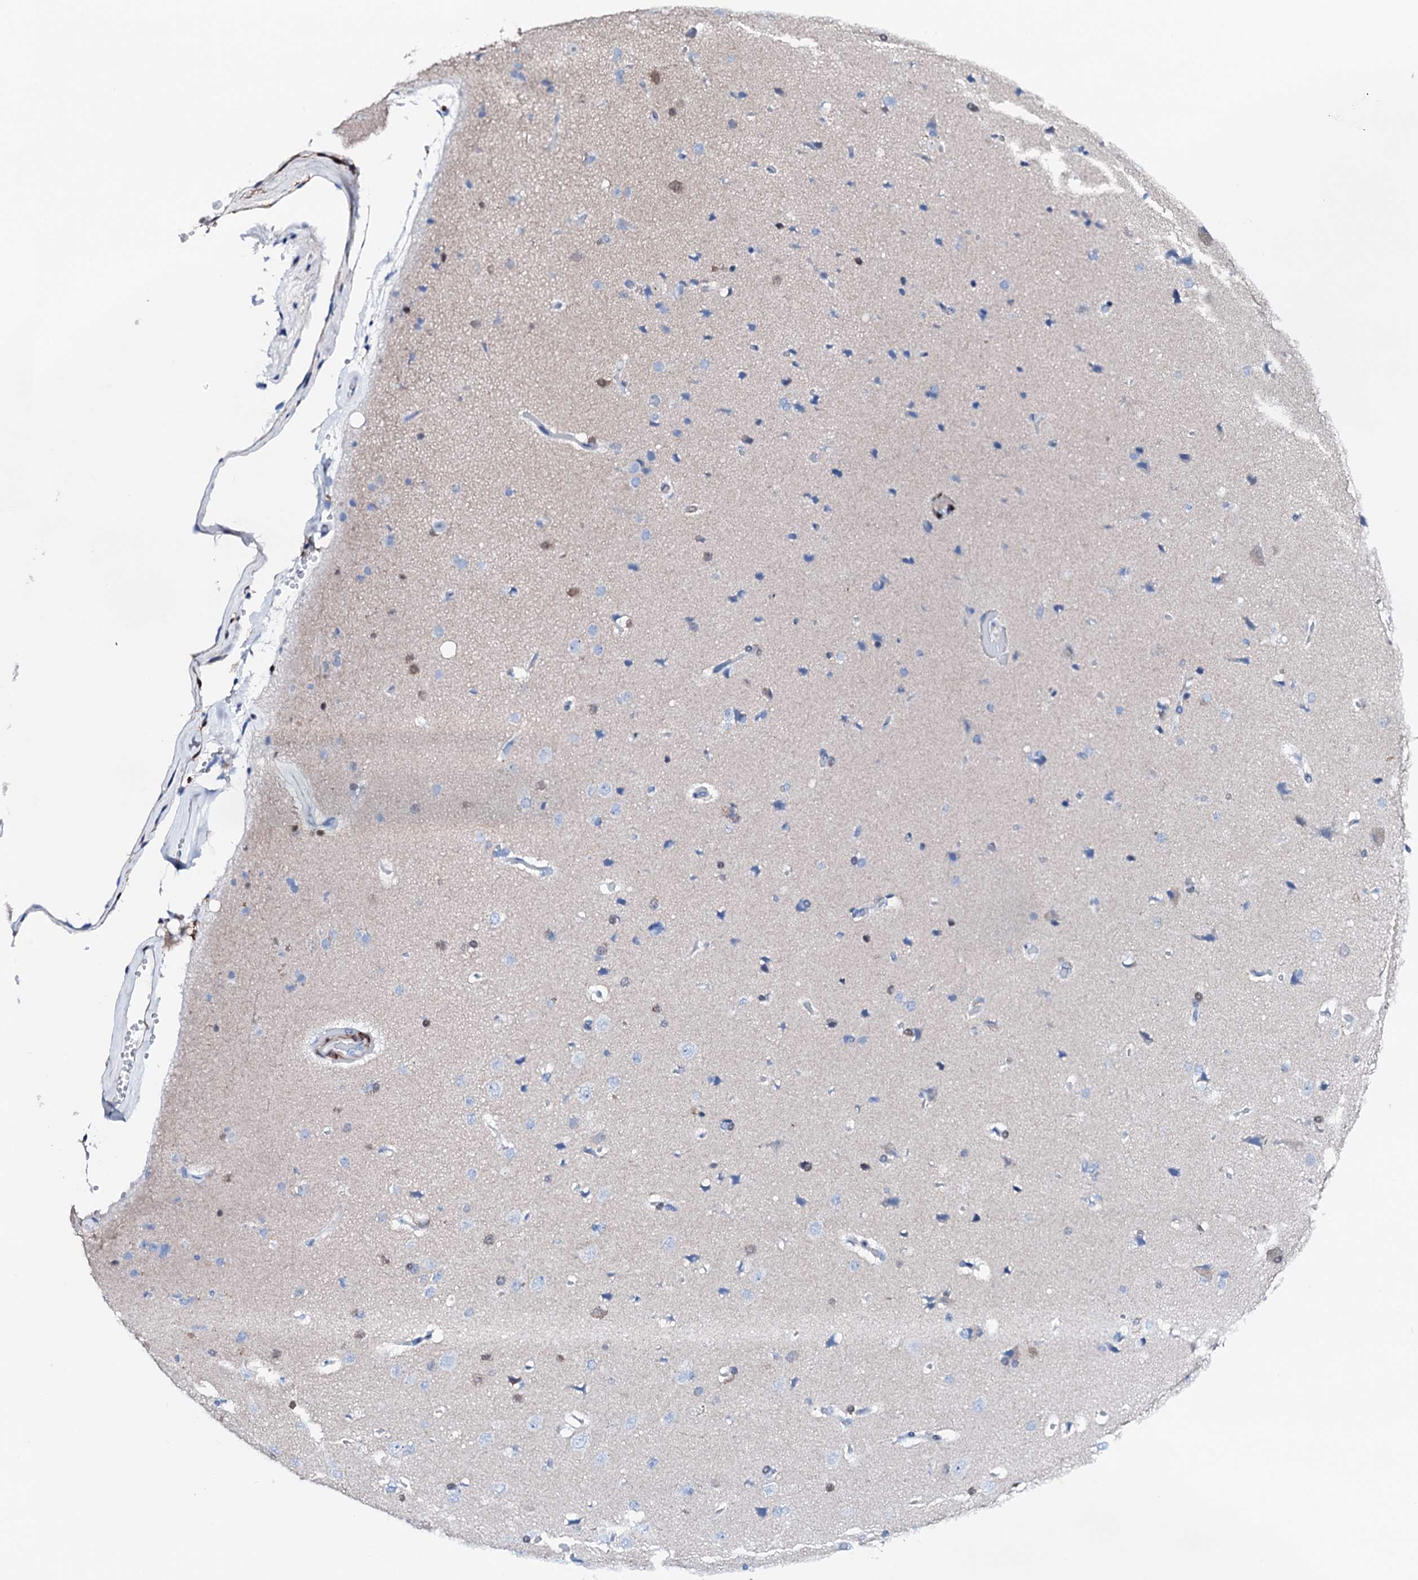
{"staining": {"intensity": "negative", "quantity": "none", "location": "none"}, "tissue": "cerebral cortex", "cell_type": "Endothelial cells", "image_type": "normal", "snomed": [{"axis": "morphology", "description": "Normal tissue, NOS"}, {"axis": "topography", "description": "Cerebral cortex"}], "caption": "Endothelial cells are negative for brown protein staining in benign cerebral cortex. Brightfield microscopy of immunohistochemistry (IHC) stained with DAB (3,3'-diaminobenzidine) (brown) and hematoxylin (blue), captured at high magnification.", "gene": "NRIP2", "patient": {"sex": "male", "age": 62}}